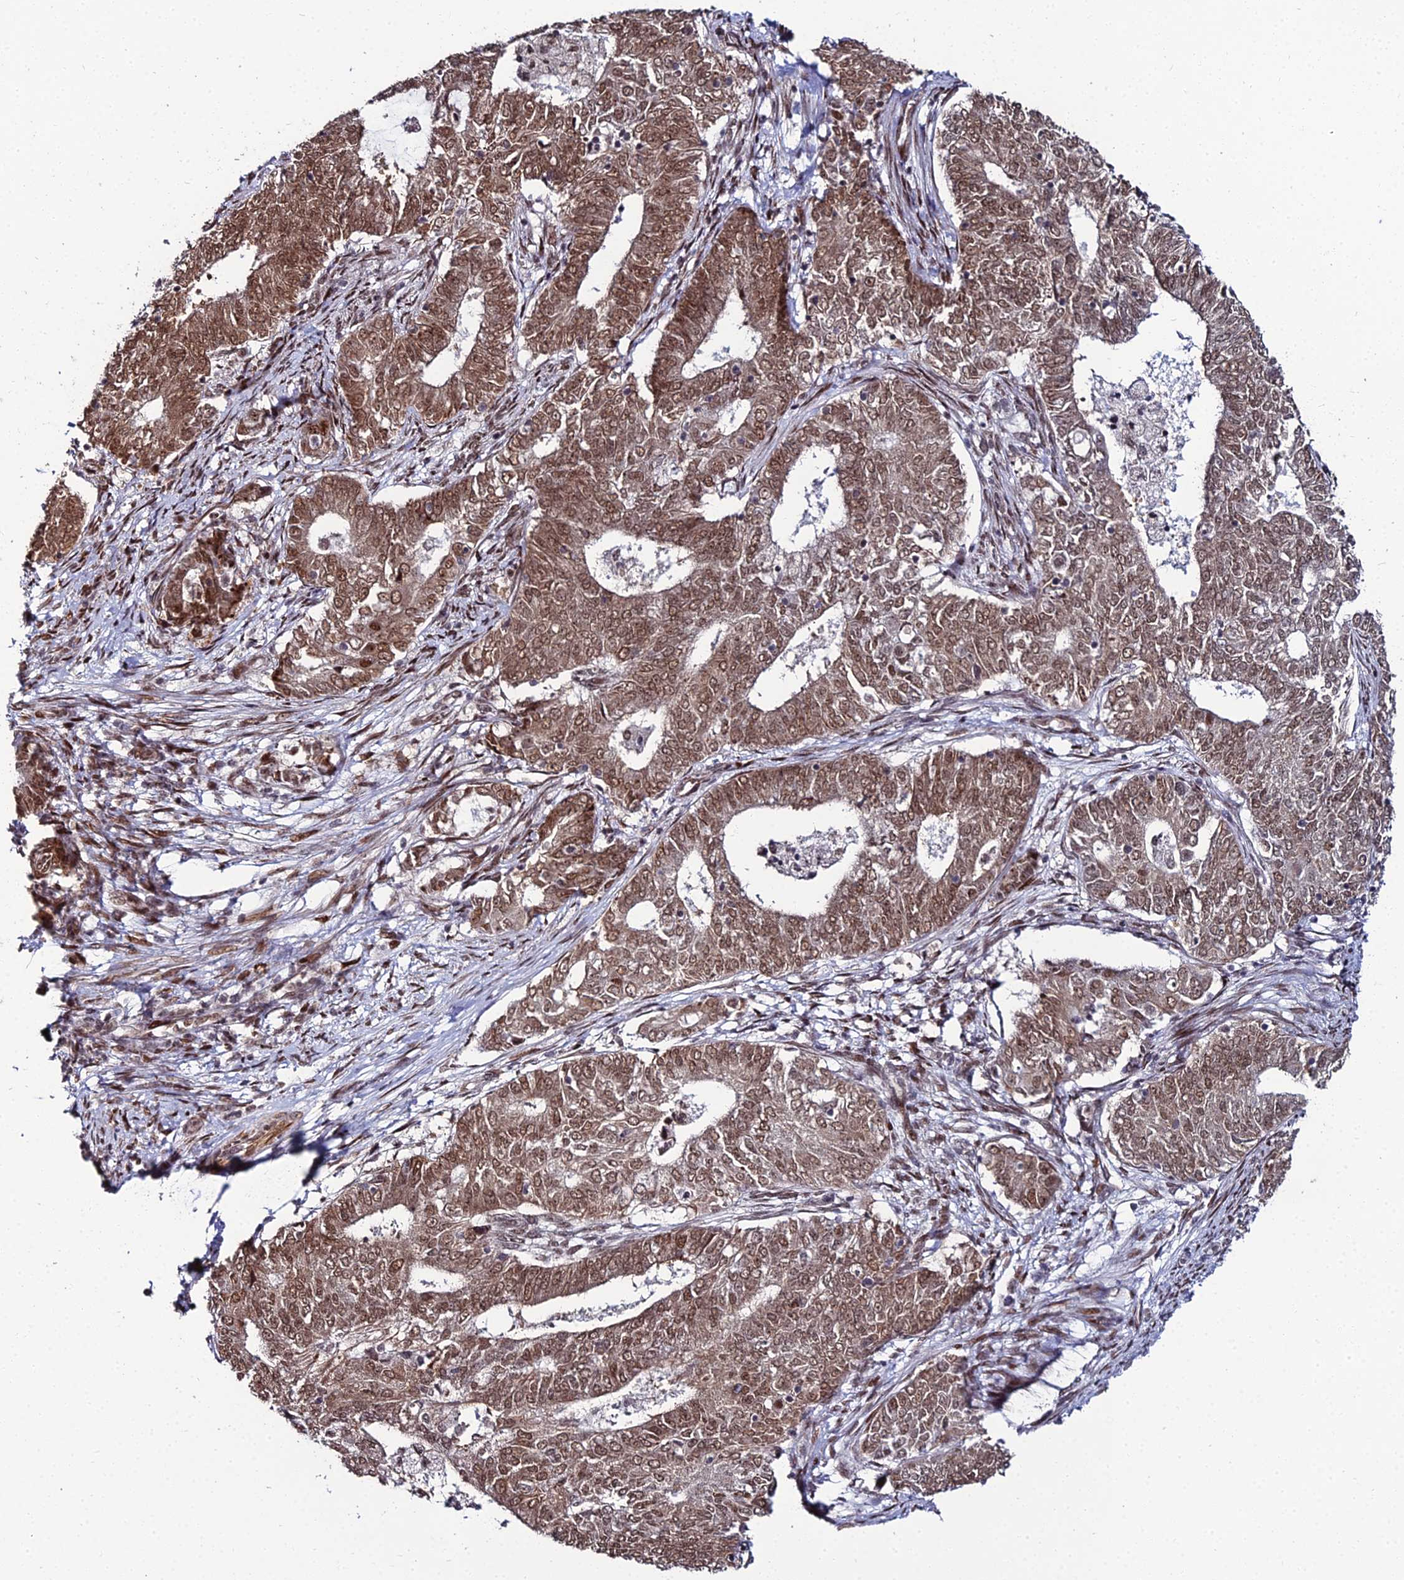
{"staining": {"intensity": "moderate", "quantity": ">75%", "location": "cytoplasmic/membranous,nuclear"}, "tissue": "endometrial cancer", "cell_type": "Tumor cells", "image_type": "cancer", "snomed": [{"axis": "morphology", "description": "Adenocarcinoma, NOS"}, {"axis": "topography", "description": "Endometrium"}], "caption": "Immunohistochemistry (IHC) of human endometrial adenocarcinoma exhibits medium levels of moderate cytoplasmic/membranous and nuclear staining in approximately >75% of tumor cells.", "gene": "ZNF668", "patient": {"sex": "female", "age": 62}}